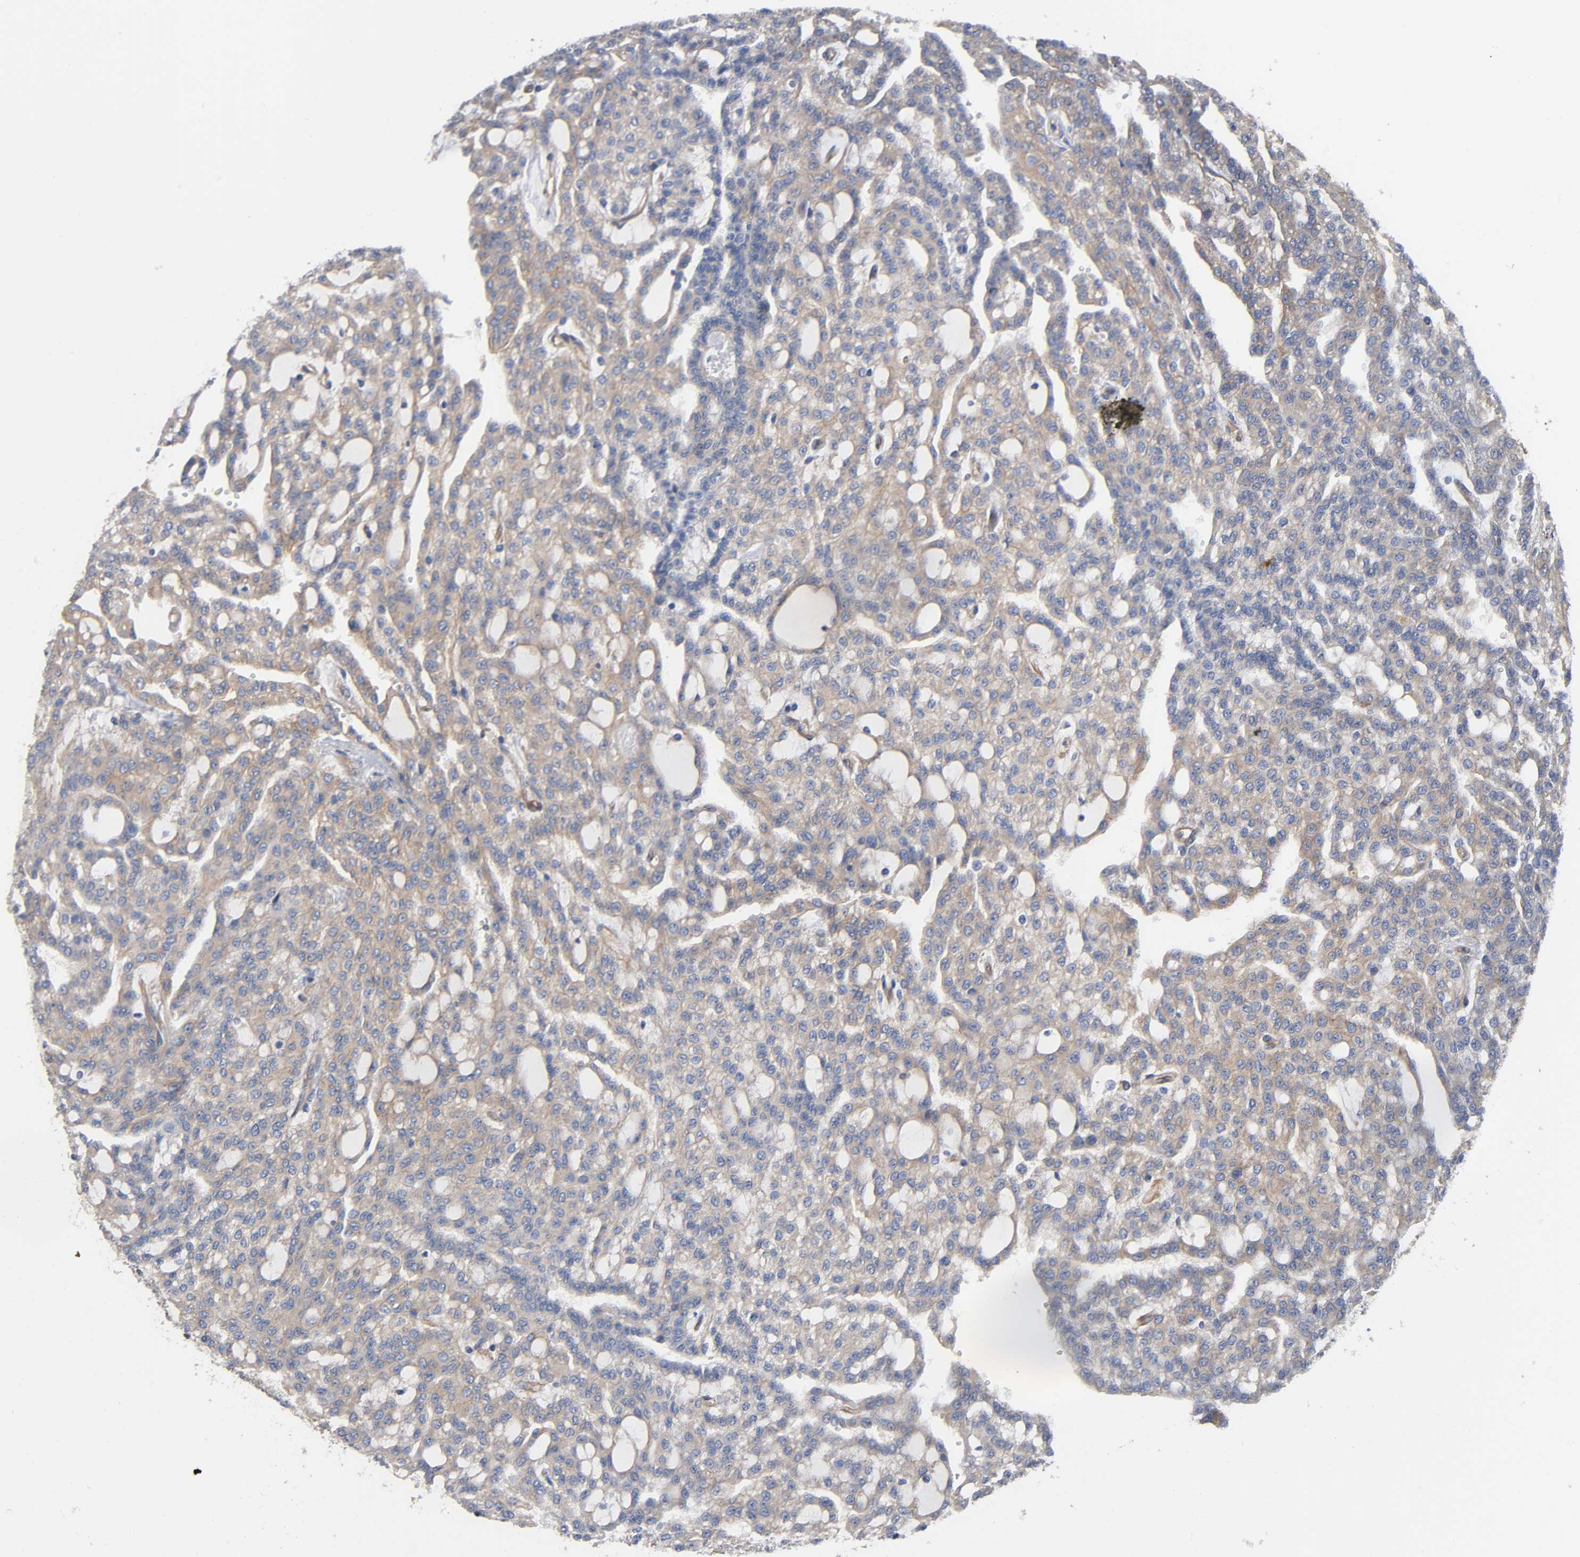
{"staining": {"intensity": "weak", "quantity": ">75%", "location": "cytoplasmic/membranous"}, "tissue": "renal cancer", "cell_type": "Tumor cells", "image_type": "cancer", "snomed": [{"axis": "morphology", "description": "Adenocarcinoma, NOS"}, {"axis": "topography", "description": "Kidney"}], "caption": "Protein analysis of renal adenocarcinoma tissue demonstrates weak cytoplasmic/membranous positivity in about >75% of tumor cells.", "gene": "MARS1", "patient": {"sex": "male", "age": 63}}